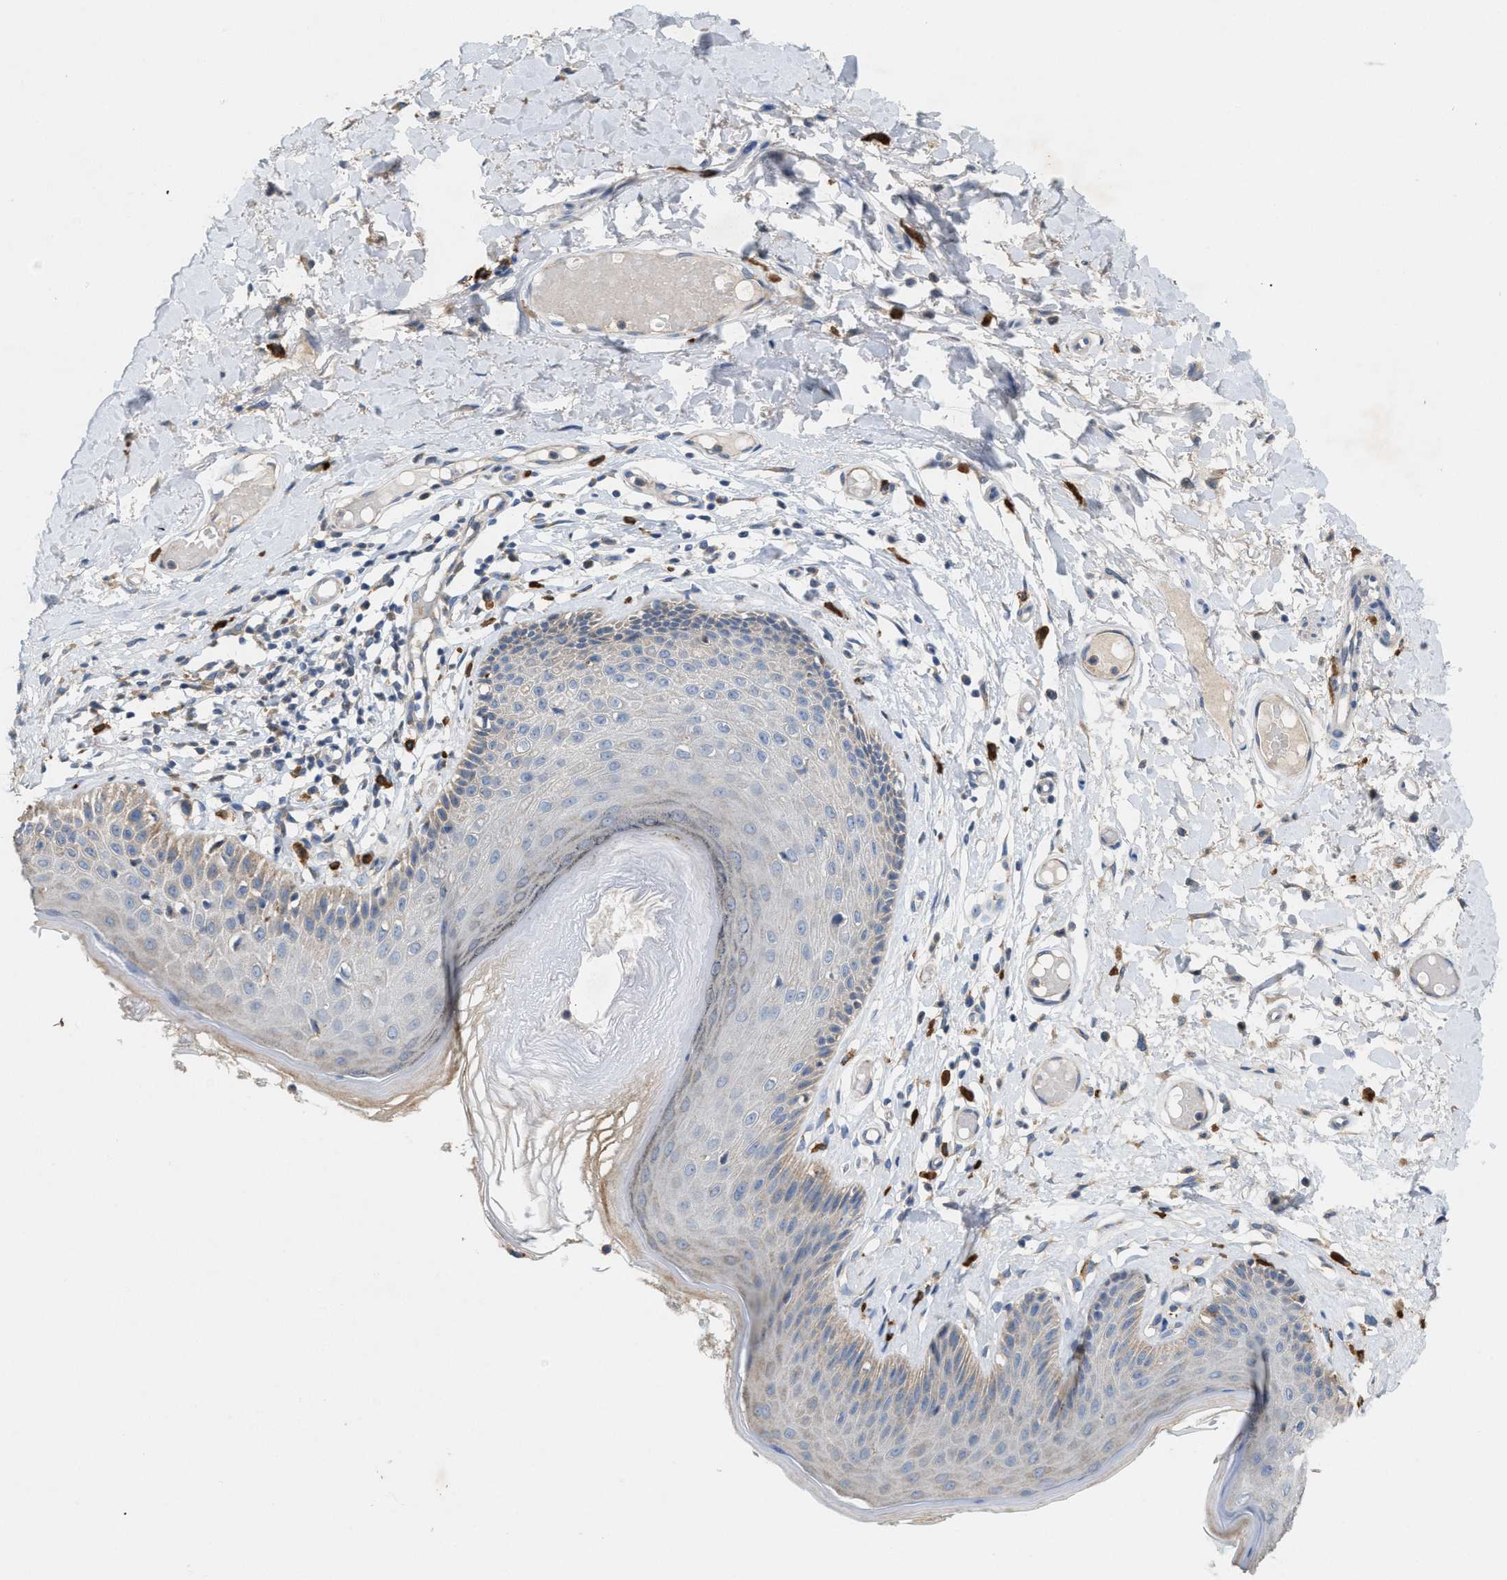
{"staining": {"intensity": "moderate", "quantity": "<25%", "location": "cytoplasmic/membranous"}, "tissue": "skin", "cell_type": "Epidermal cells", "image_type": "normal", "snomed": [{"axis": "morphology", "description": "Normal tissue, NOS"}, {"axis": "topography", "description": "Vulva"}], "caption": "The photomicrograph reveals immunohistochemical staining of benign skin. There is moderate cytoplasmic/membranous staining is identified in about <25% of epidermal cells. (IHC, brightfield microscopy, high magnification).", "gene": "DYNC2I1", "patient": {"sex": "female", "age": 73}}